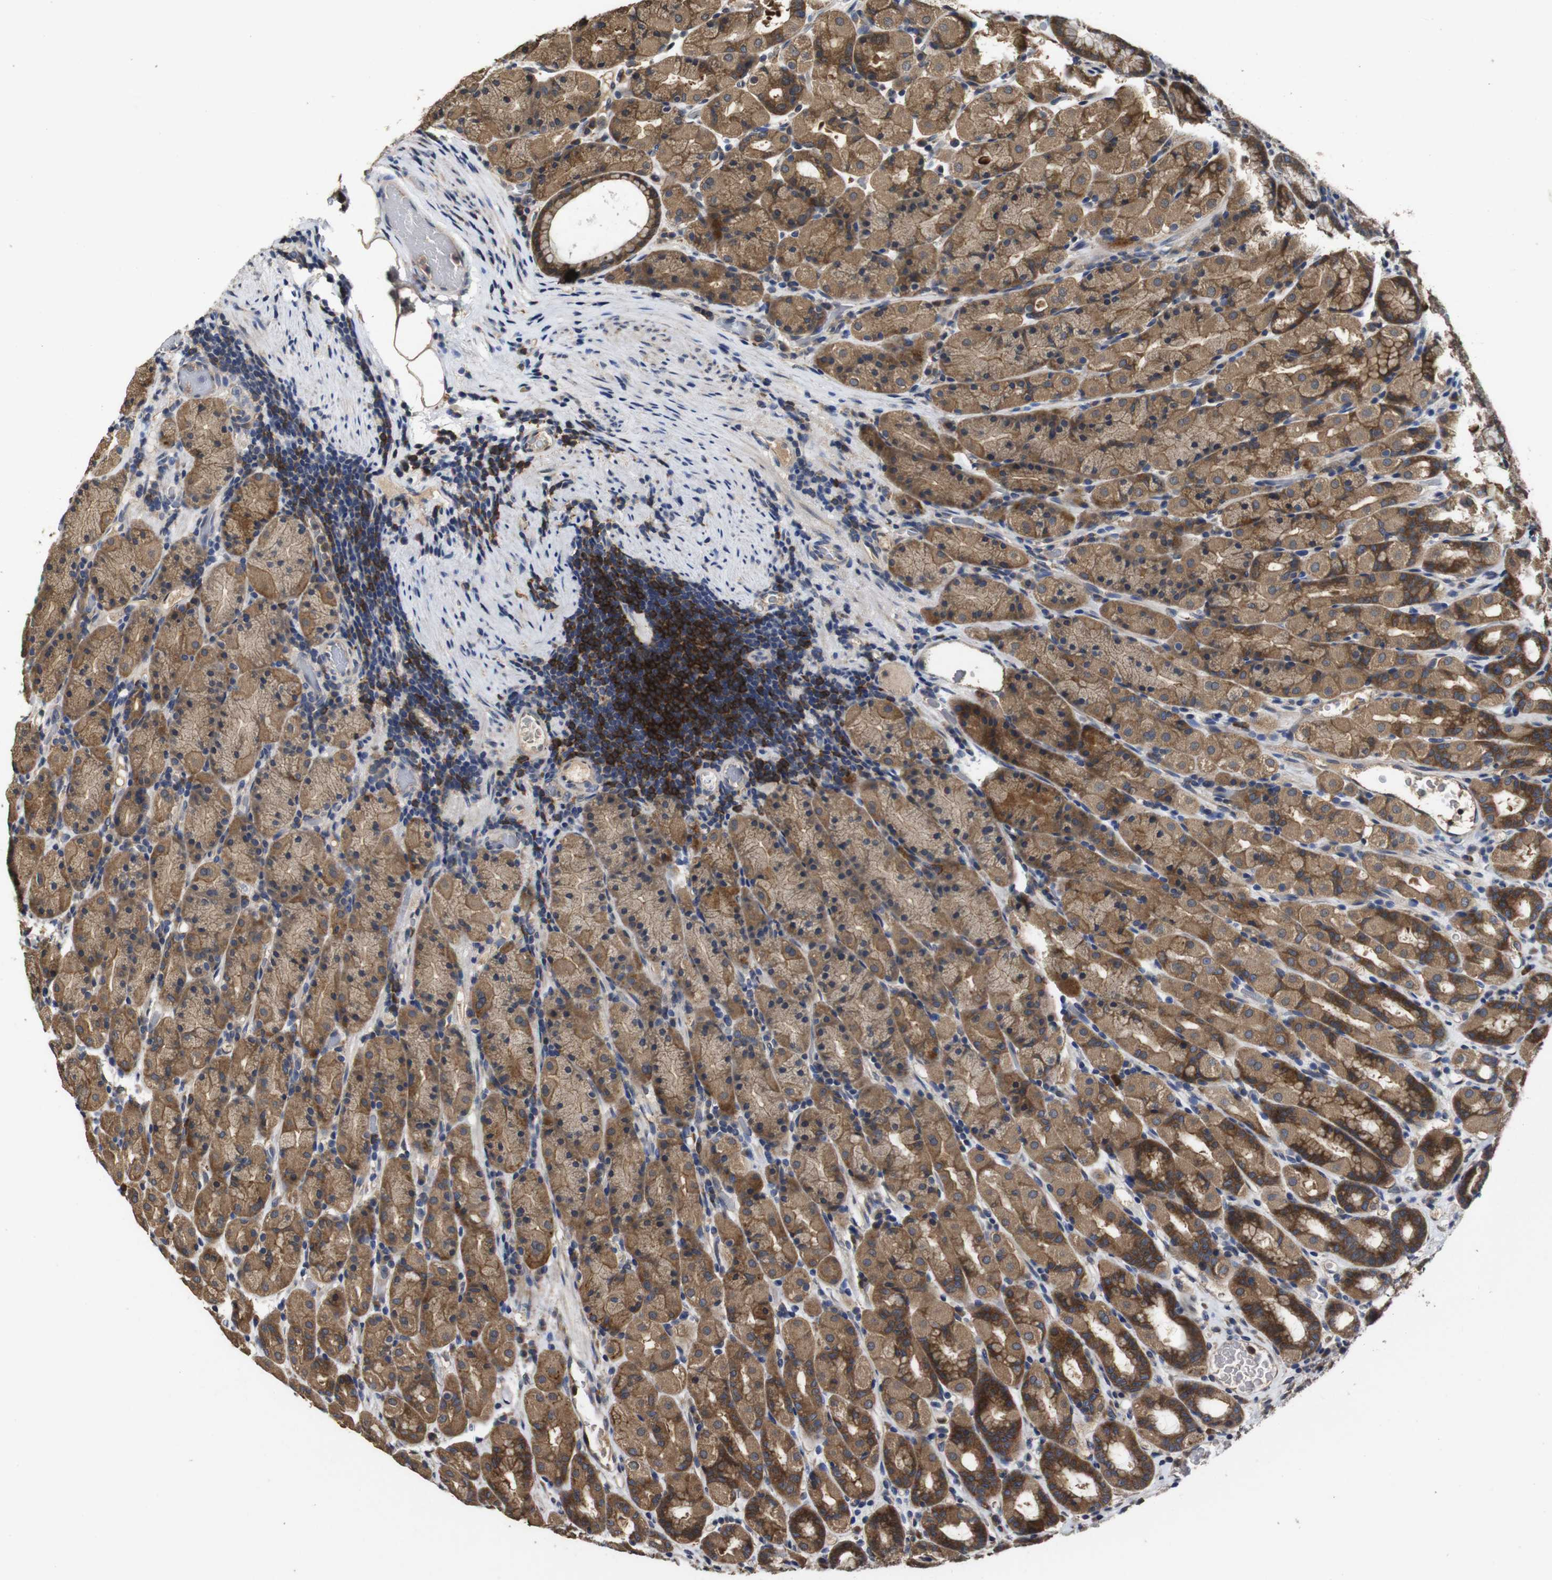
{"staining": {"intensity": "moderate", "quantity": ">75%", "location": "cytoplasmic/membranous"}, "tissue": "stomach", "cell_type": "Glandular cells", "image_type": "normal", "snomed": [{"axis": "morphology", "description": "Normal tissue, NOS"}, {"axis": "topography", "description": "Stomach, upper"}], "caption": "IHC micrograph of normal stomach stained for a protein (brown), which reveals medium levels of moderate cytoplasmic/membranous expression in approximately >75% of glandular cells.", "gene": "ARHGAP24", "patient": {"sex": "male", "age": 68}}